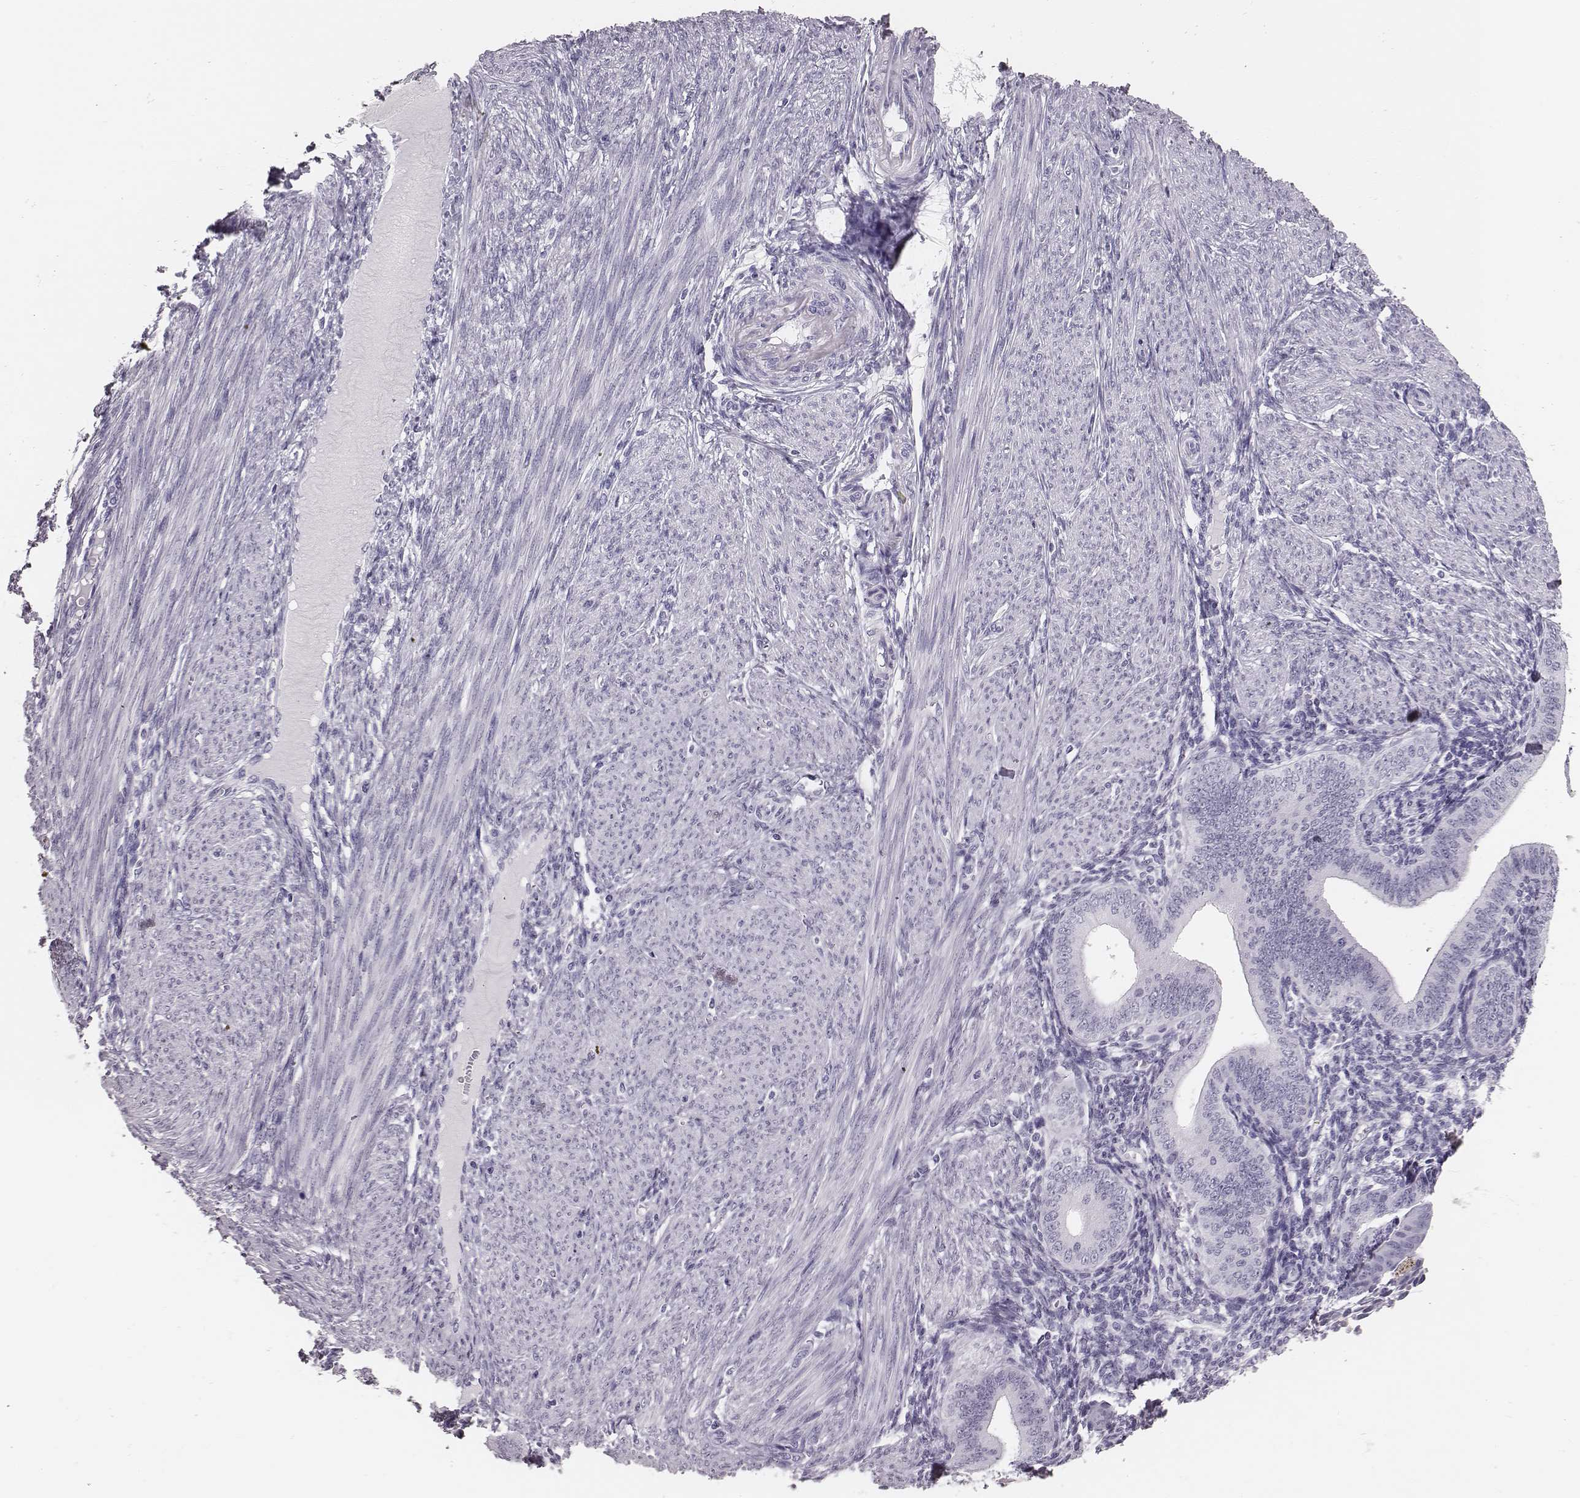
{"staining": {"intensity": "negative", "quantity": "none", "location": "none"}, "tissue": "endometrium", "cell_type": "Cells in endometrial stroma", "image_type": "normal", "snomed": [{"axis": "morphology", "description": "Normal tissue, NOS"}, {"axis": "topography", "description": "Endometrium"}], "caption": "IHC photomicrograph of benign human endometrium stained for a protein (brown), which reveals no positivity in cells in endometrial stroma. (DAB (3,3'-diaminobenzidine) IHC visualized using brightfield microscopy, high magnification).", "gene": "H1", "patient": {"sex": "female", "age": 39}}